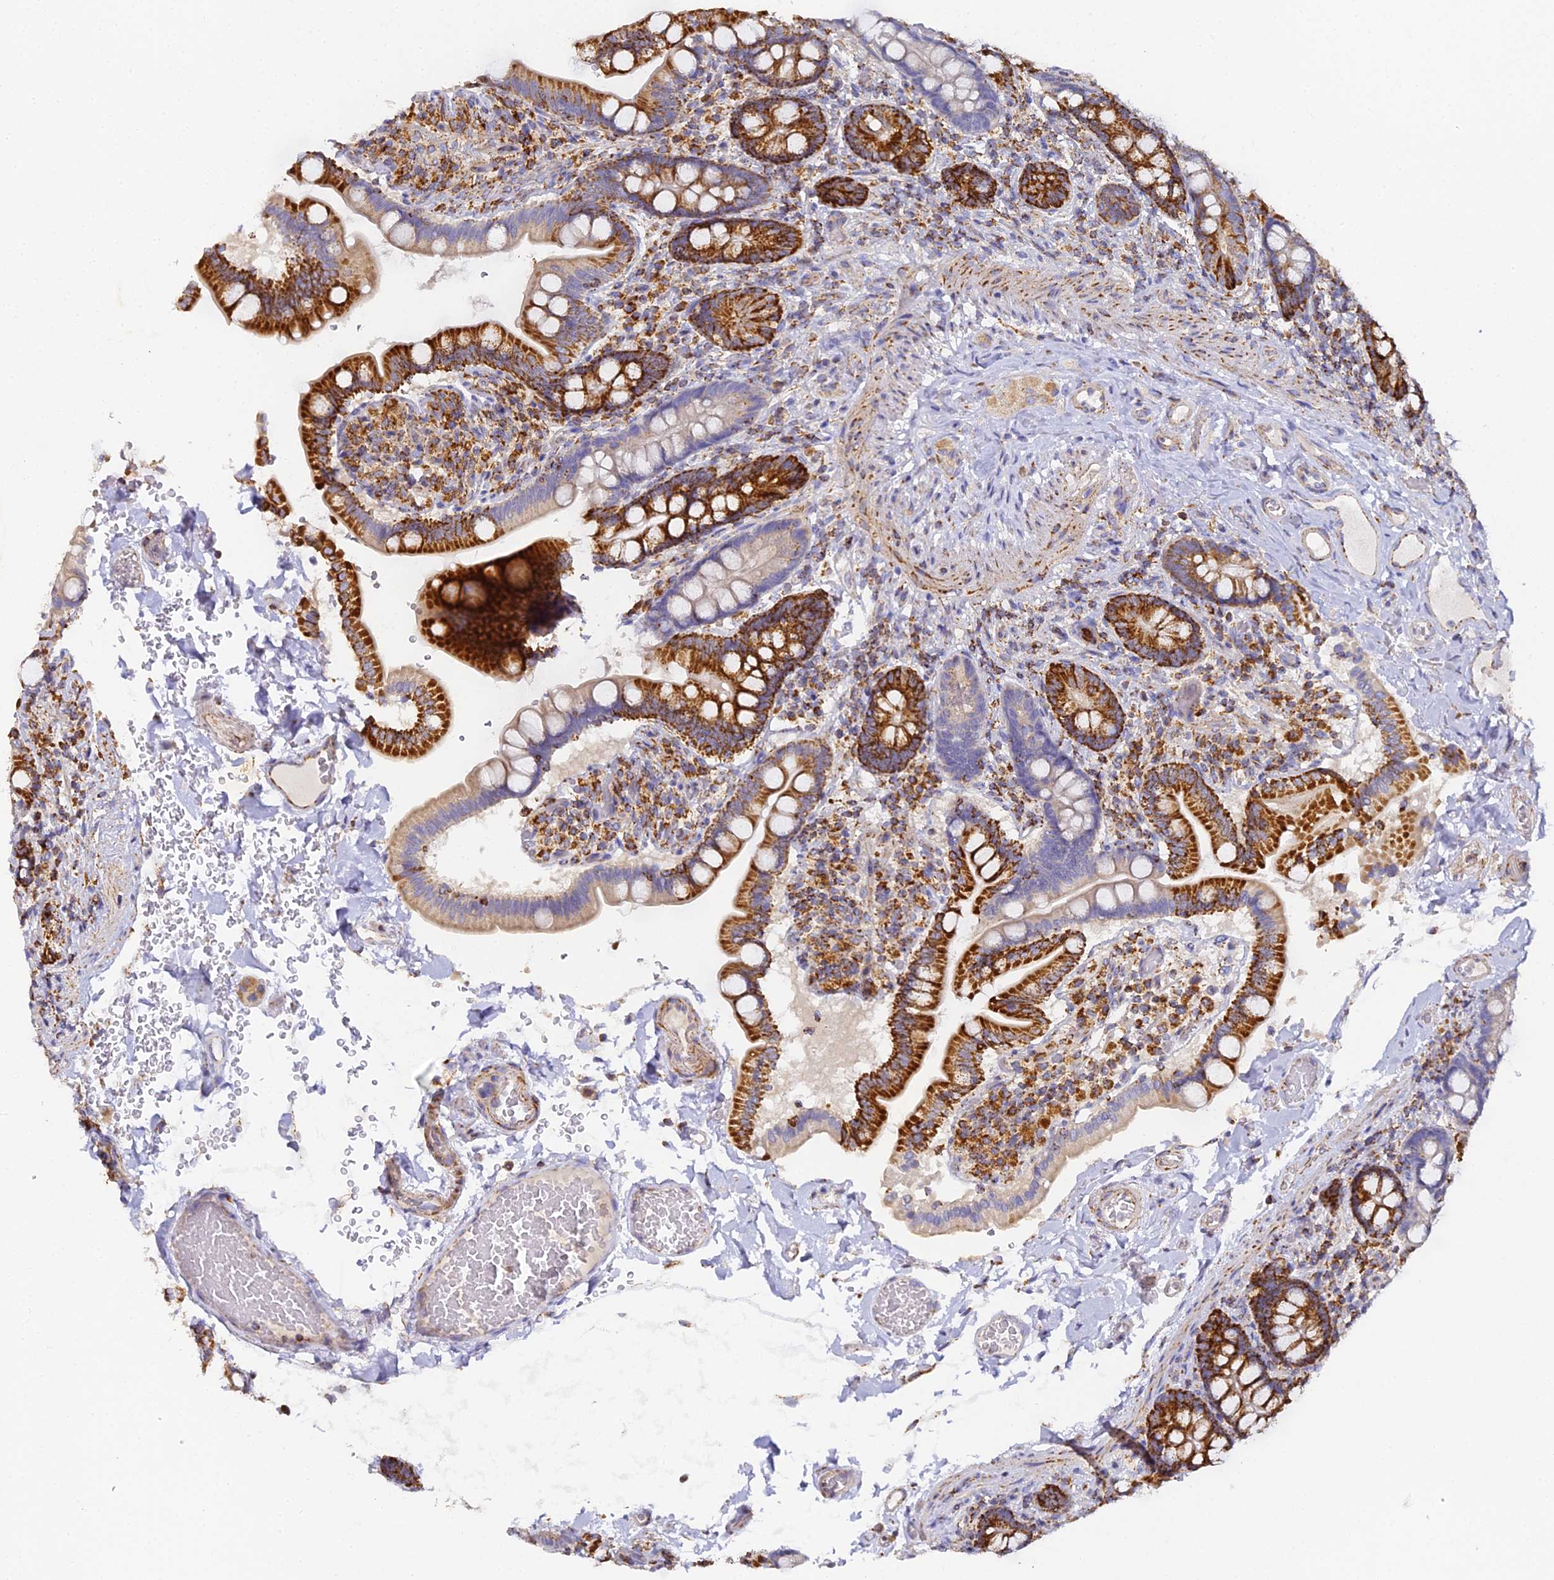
{"staining": {"intensity": "strong", "quantity": "25%-75%", "location": "cytoplasmic/membranous"}, "tissue": "small intestine", "cell_type": "Glandular cells", "image_type": "normal", "snomed": [{"axis": "morphology", "description": "Normal tissue, NOS"}, {"axis": "topography", "description": "Small intestine"}], "caption": "High-magnification brightfield microscopy of unremarkable small intestine stained with DAB (brown) and counterstained with hematoxylin (blue). glandular cells exhibit strong cytoplasmic/membranous expression is identified in about25%-75% of cells.", "gene": "DONSON", "patient": {"sex": "female", "age": 64}}